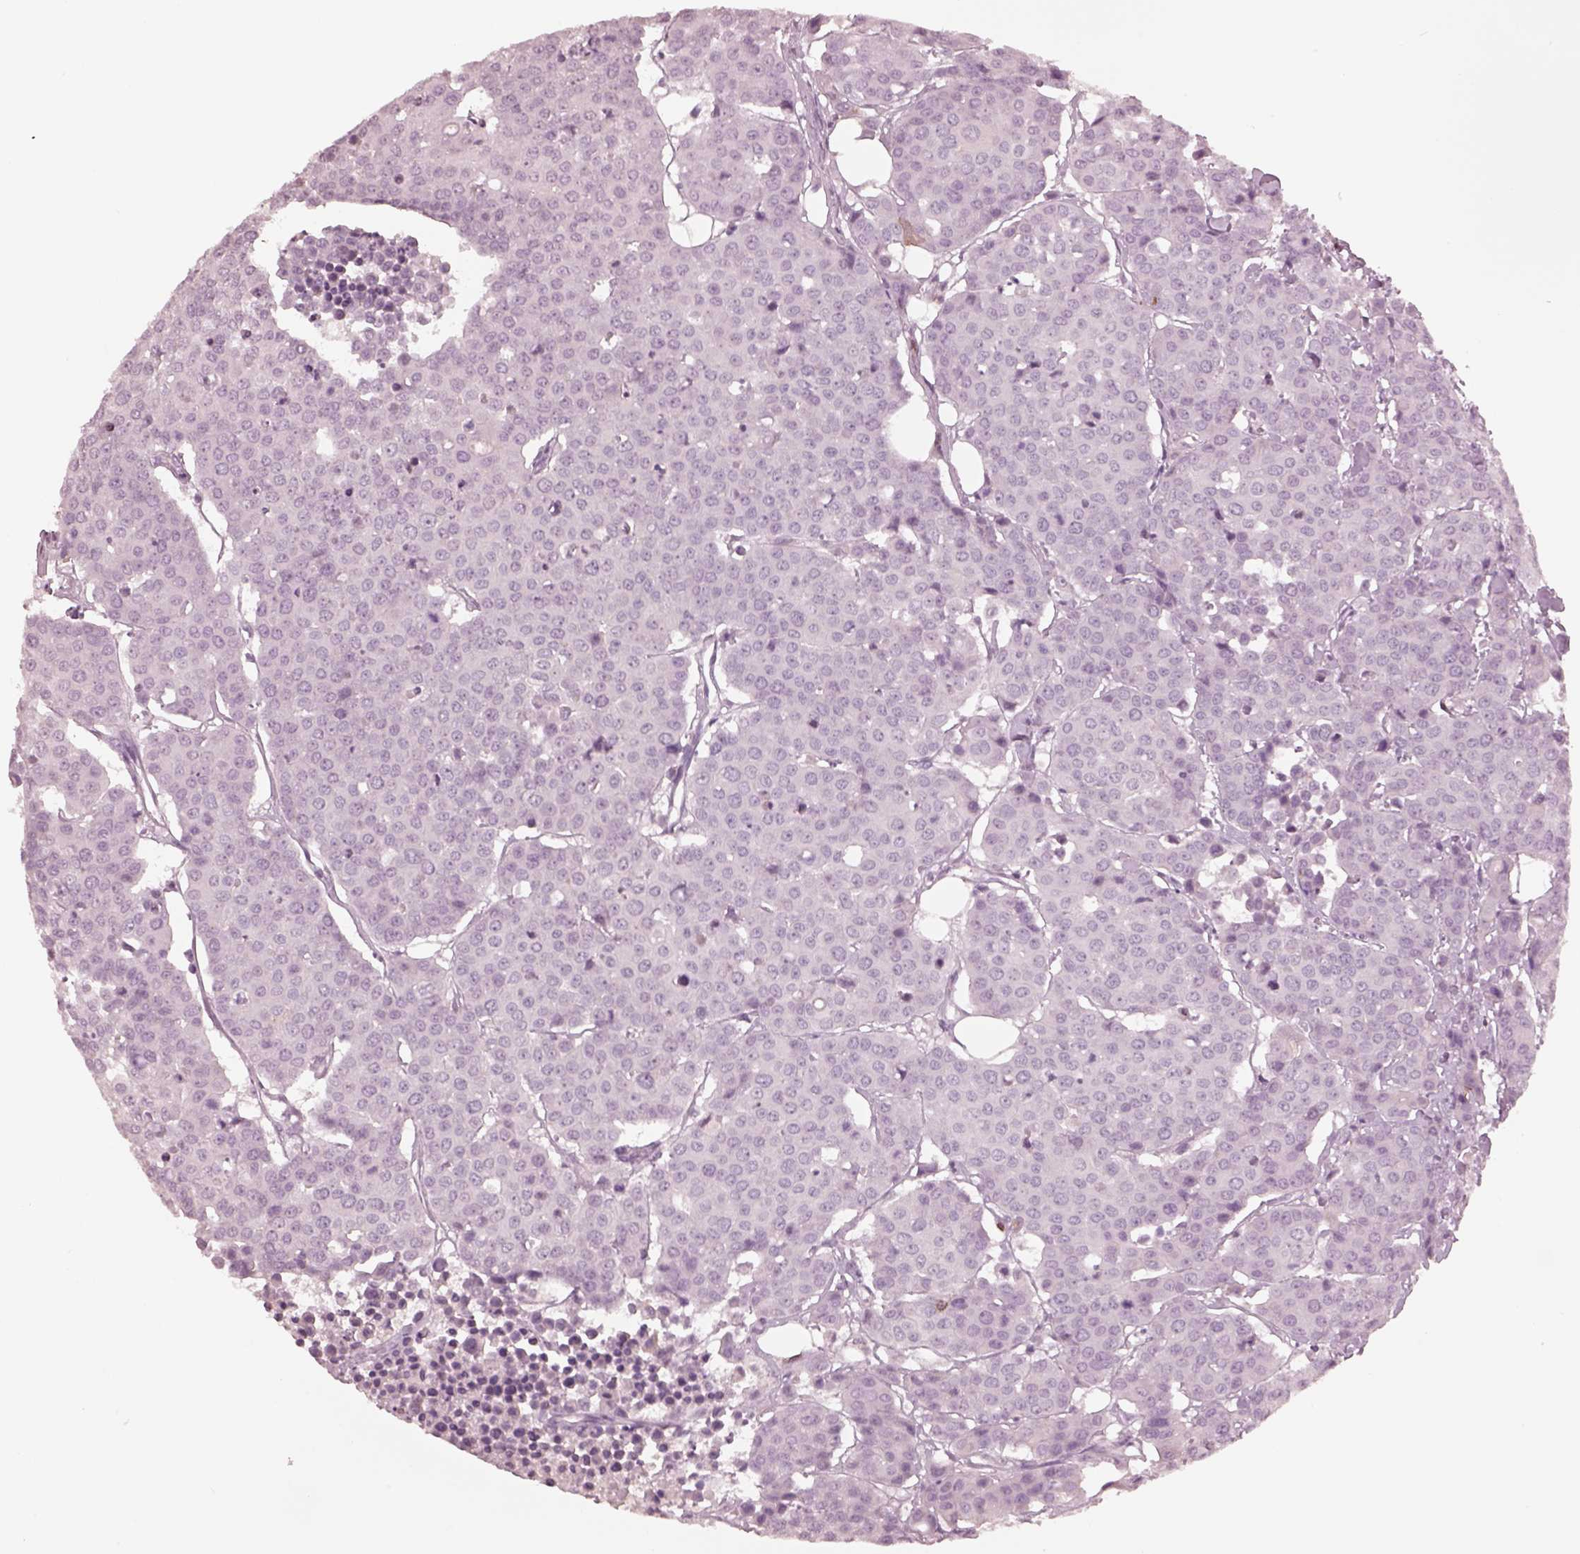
{"staining": {"intensity": "negative", "quantity": "none", "location": "none"}, "tissue": "carcinoid", "cell_type": "Tumor cells", "image_type": "cancer", "snomed": [{"axis": "morphology", "description": "Carcinoid, malignant, NOS"}, {"axis": "topography", "description": "Colon"}], "caption": "IHC photomicrograph of neoplastic tissue: carcinoid stained with DAB reveals no significant protein expression in tumor cells.", "gene": "PDCD1", "patient": {"sex": "male", "age": 81}}